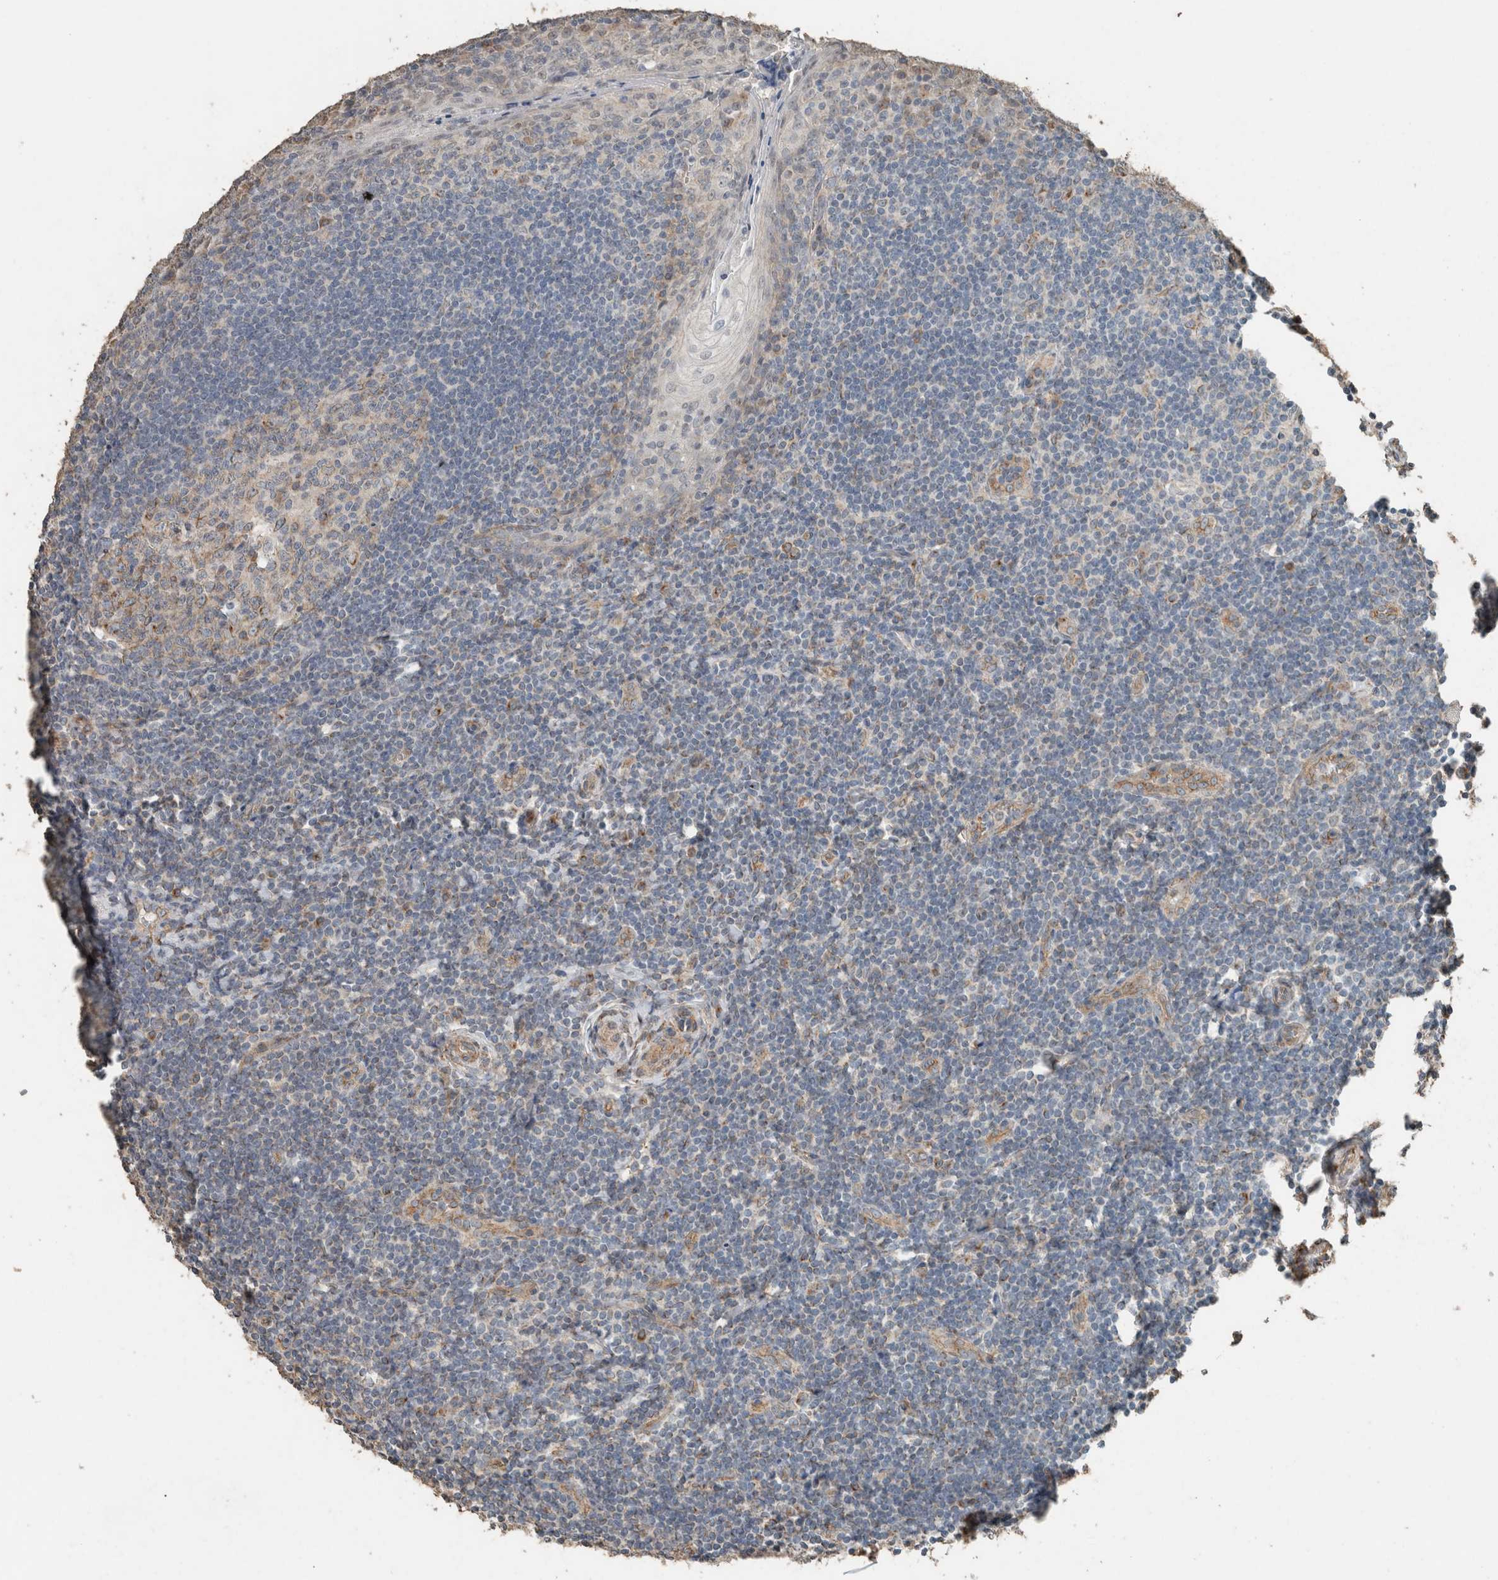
{"staining": {"intensity": "weak", "quantity": "<25%", "location": "cytoplasmic/membranous"}, "tissue": "tonsil", "cell_type": "Germinal center cells", "image_type": "normal", "snomed": [{"axis": "morphology", "description": "Normal tissue, NOS"}, {"axis": "topography", "description": "Tonsil"}], "caption": "This photomicrograph is of benign tonsil stained with IHC to label a protein in brown with the nuclei are counter-stained blue. There is no expression in germinal center cells. (Brightfield microscopy of DAB IHC at high magnification).", "gene": "ACVR2B", "patient": {"sex": "male", "age": 27}}